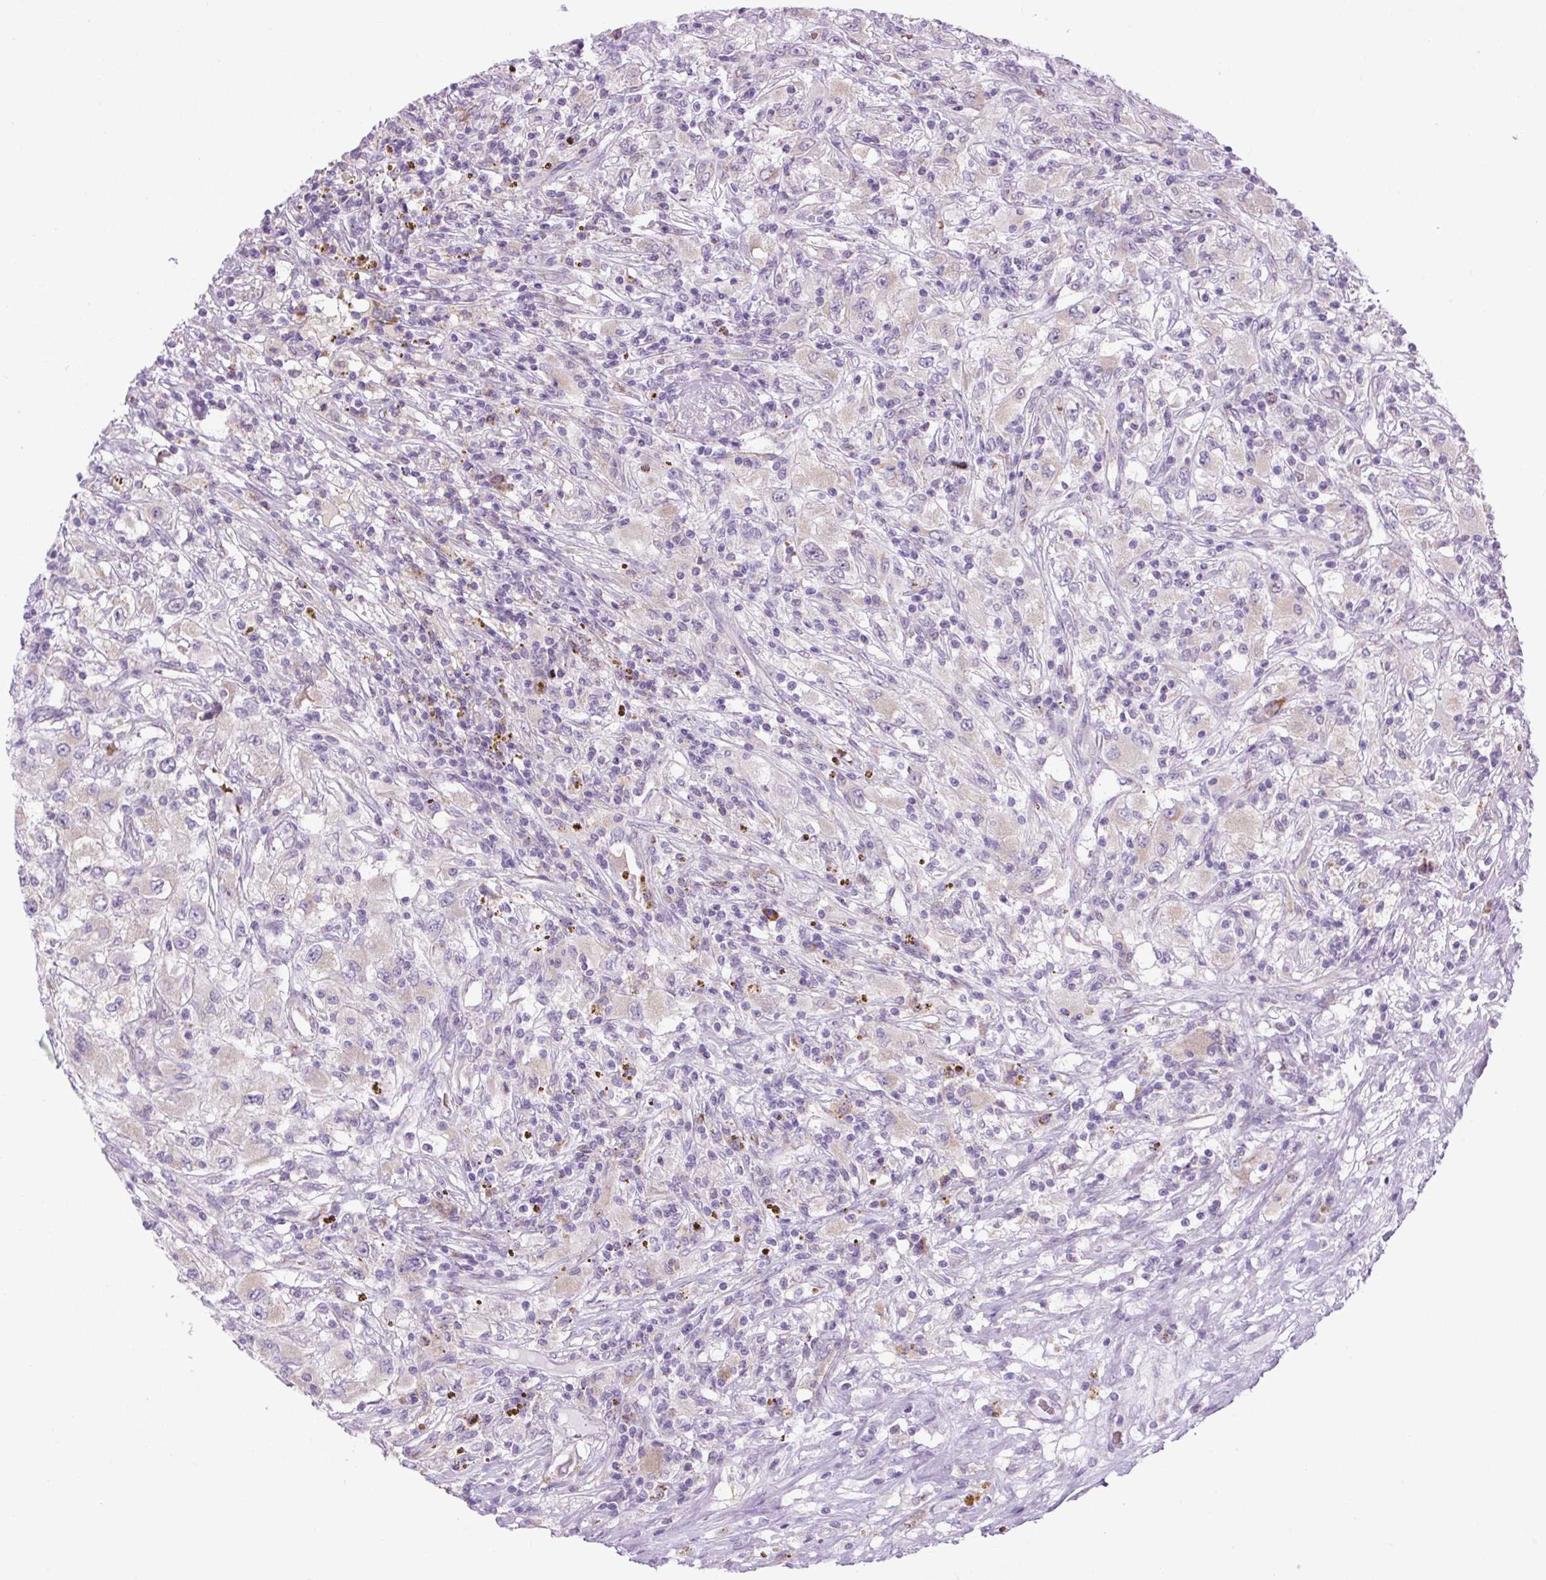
{"staining": {"intensity": "negative", "quantity": "none", "location": "none"}, "tissue": "renal cancer", "cell_type": "Tumor cells", "image_type": "cancer", "snomed": [{"axis": "morphology", "description": "Adenocarcinoma, NOS"}, {"axis": "topography", "description": "Kidney"}], "caption": "Tumor cells show no significant expression in adenocarcinoma (renal).", "gene": "SCO2", "patient": {"sex": "female", "age": 67}}